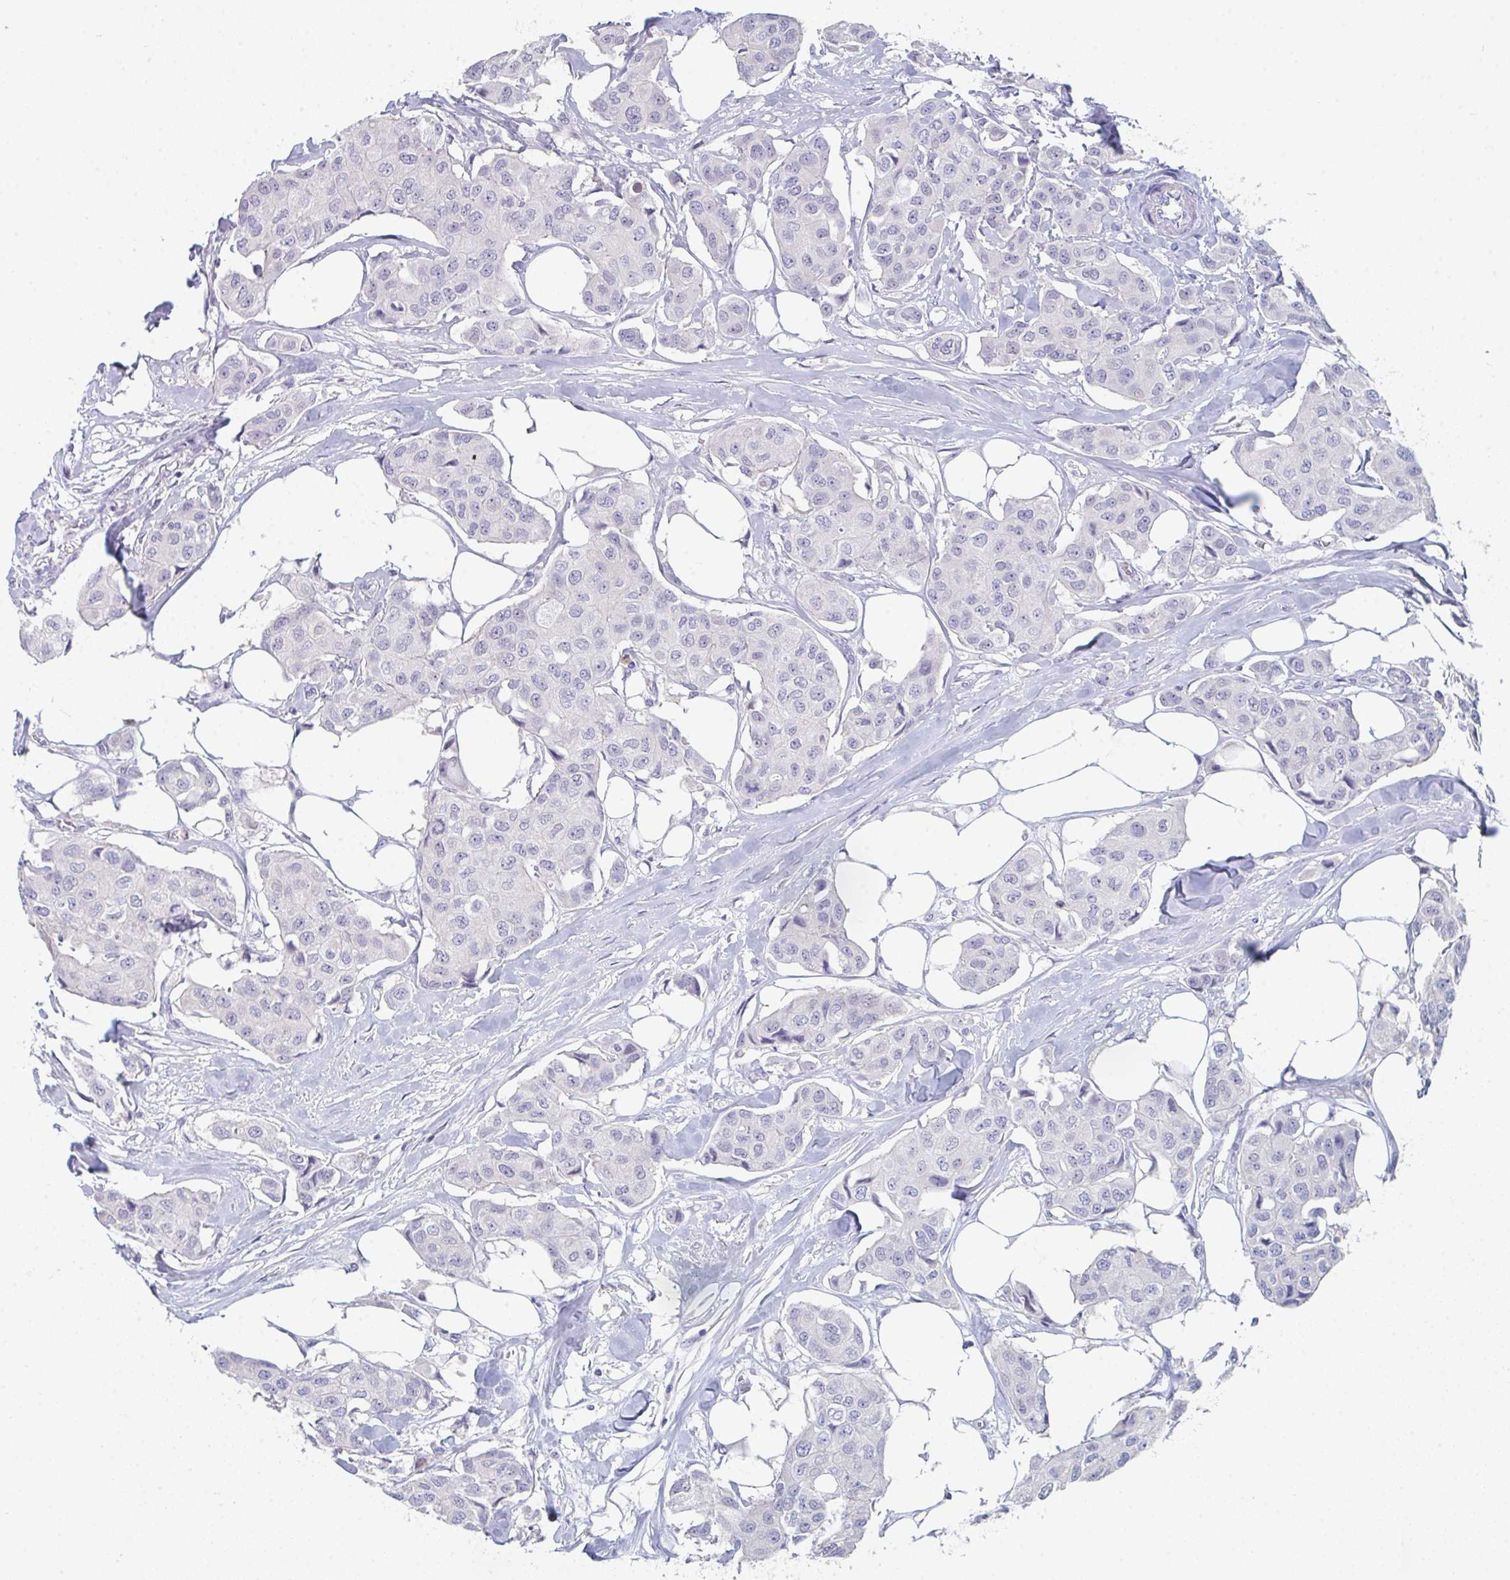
{"staining": {"intensity": "negative", "quantity": "none", "location": "none"}, "tissue": "breast cancer", "cell_type": "Tumor cells", "image_type": "cancer", "snomed": [{"axis": "morphology", "description": "Duct carcinoma"}, {"axis": "topography", "description": "Breast"}, {"axis": "topography", "description": "Lymph node"}], "caption": "This is an IHC photomicrograph of breast cancer (infiltrating ductal carcinoma). There is no positivity in tumor cells.", "gene": "RUBCN", "patient": {"sex": "female", "age": 80}}